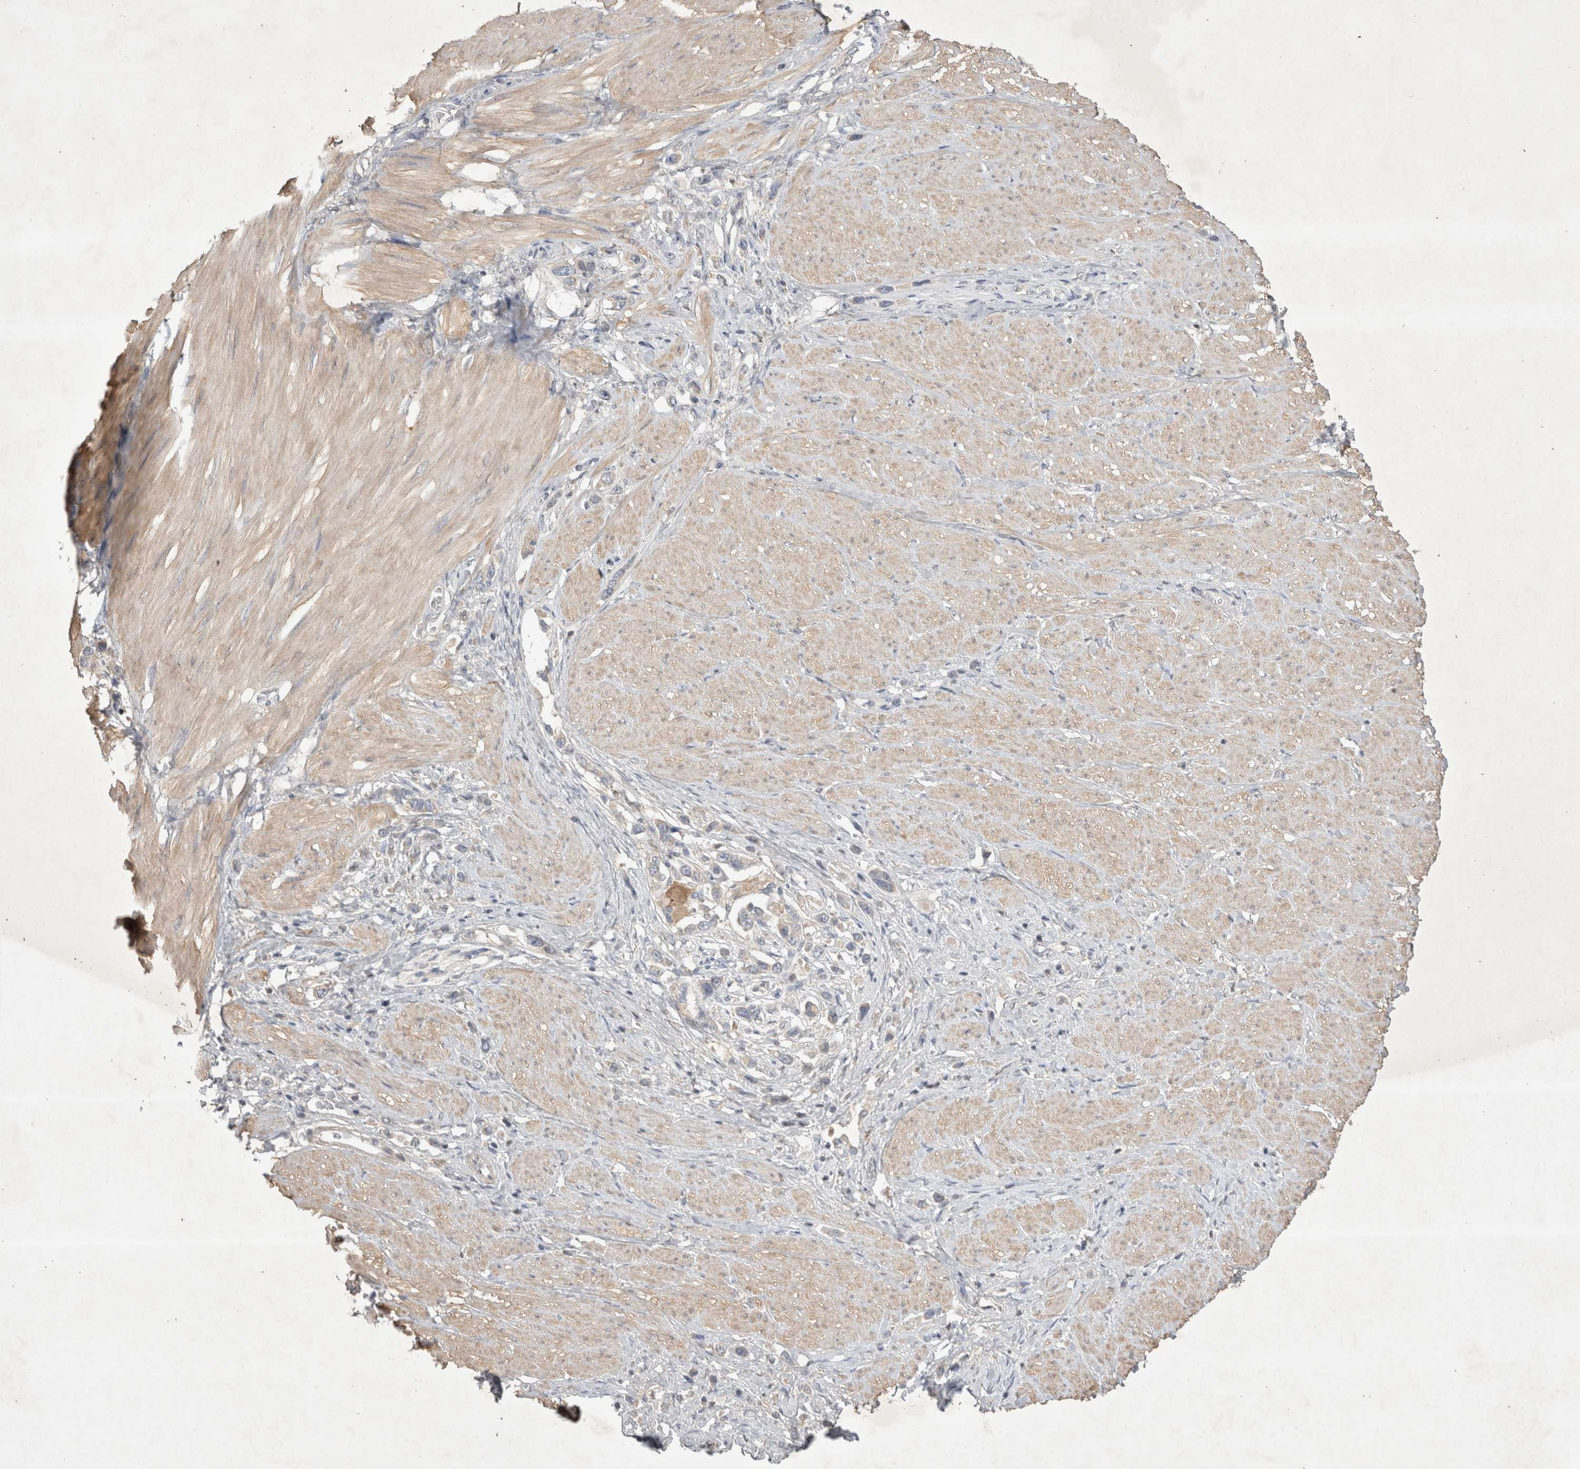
{"staining": {"intensity": "negative", "quantity": "none", "location": "none"}, "tissue": "stomach cancer", "cell_type": "Tumor cells", "image_type": "cancer", "snomed": [{"axis": "morphology", "description": "Adenocarcinoma, NOS"}, {"axis": "topography", "description": "Stomach"}], "caption": "Human stomach cancer (adenocarcinoma) stained for a protein using IHC displays no positivity in tumor cells.", "gene": "SRD5A3", "patient": {"sex": "female", "age": 65}}